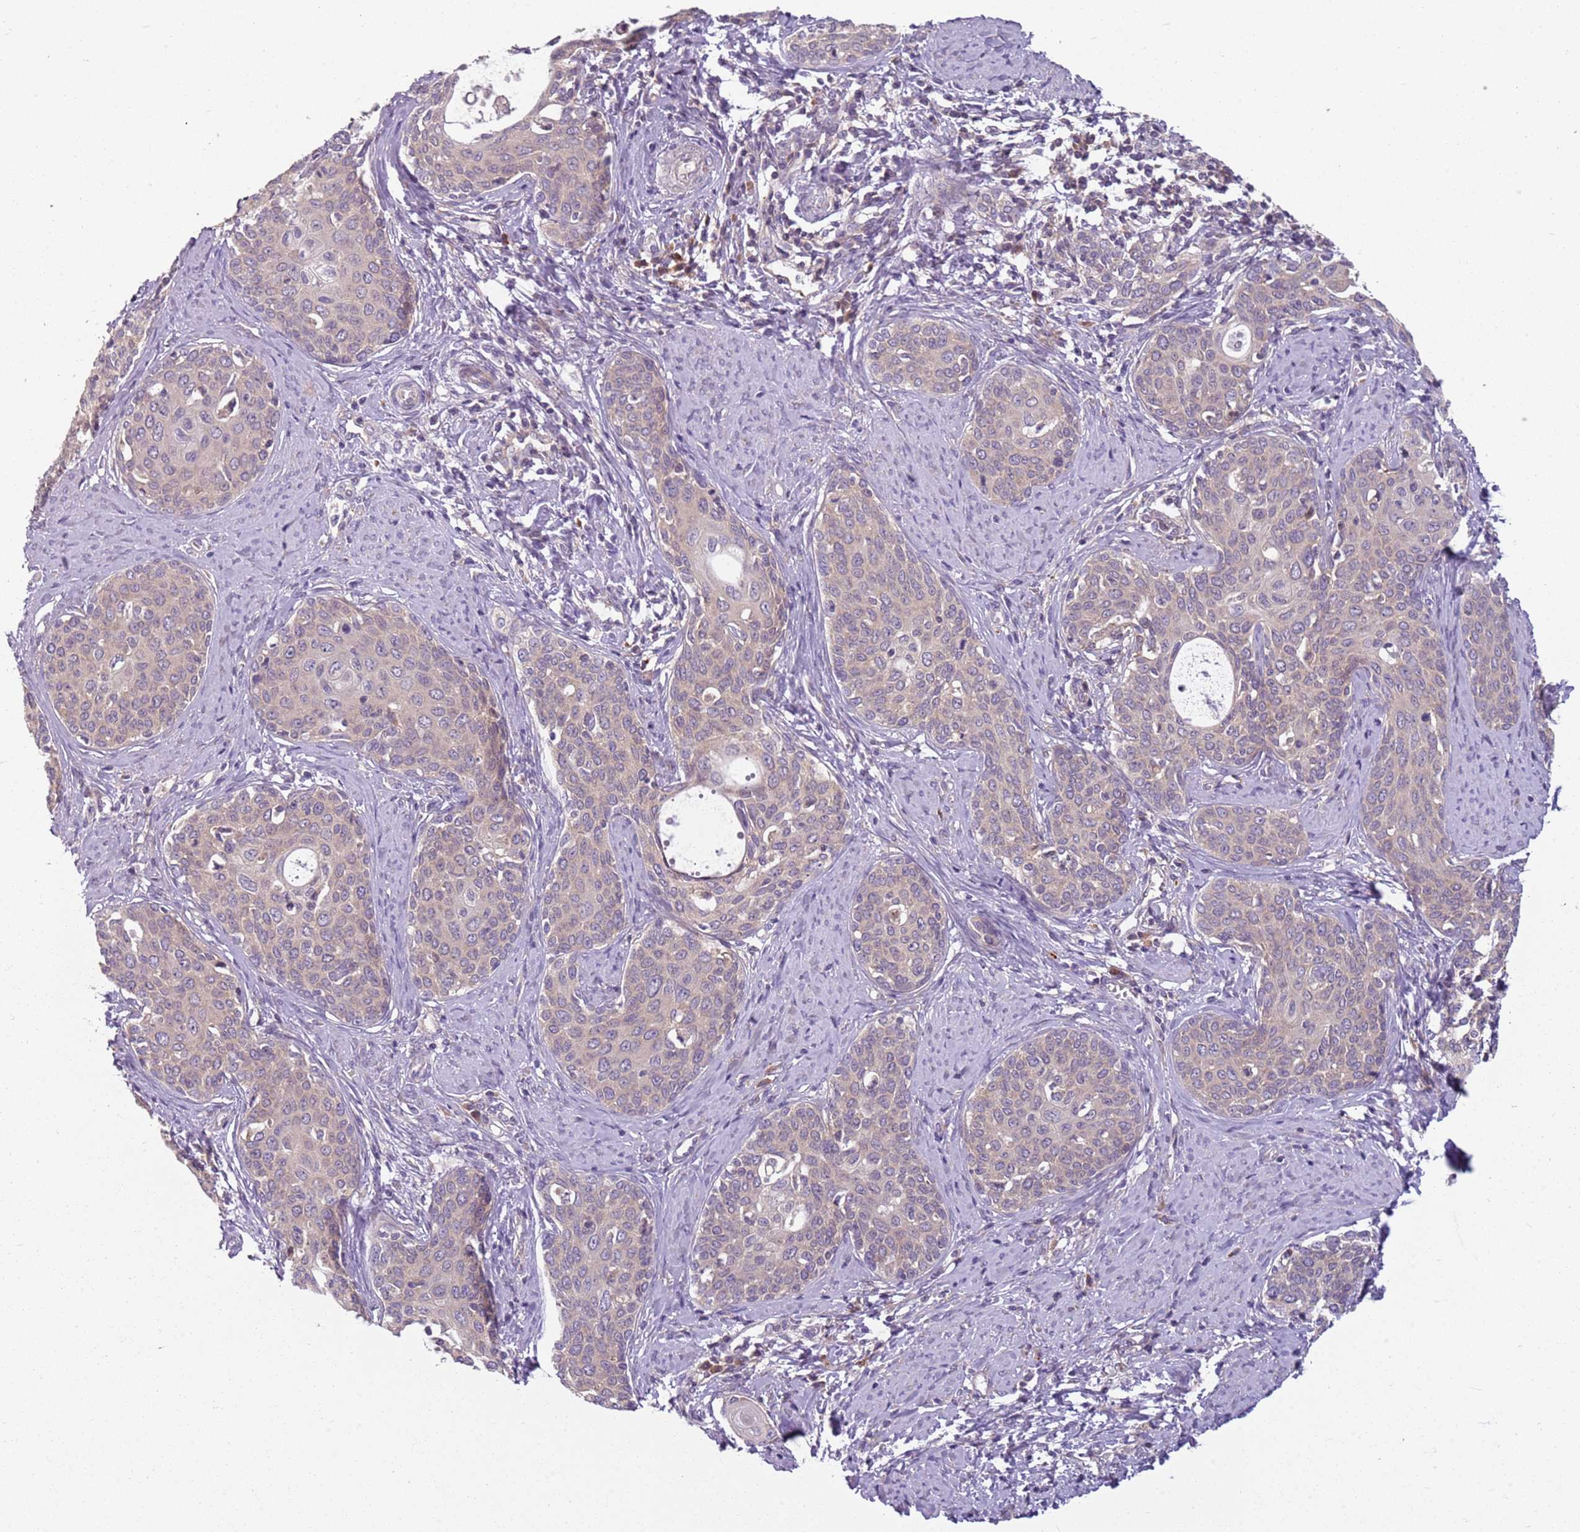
{"staining": {"intensity": "weak", "quantity": "25%-75%", "location": "cytoplasmic/membranous"}, "tissue": "cervical cancer", "cell_type": "Tumor cells", "image_type": "cancer", "snomed": [{"axis": "morphology", "description": "Squamous cell carcinoma, NOS"}, {"axis": "topography", "description": "Cervix"}], "caption": "Squamous cell carcinoma (cervical) stained with a protein marker reveals weak staining in tumor cells.", "gene": "RPS28", "patient": {"sex": "female", "age": 52}}